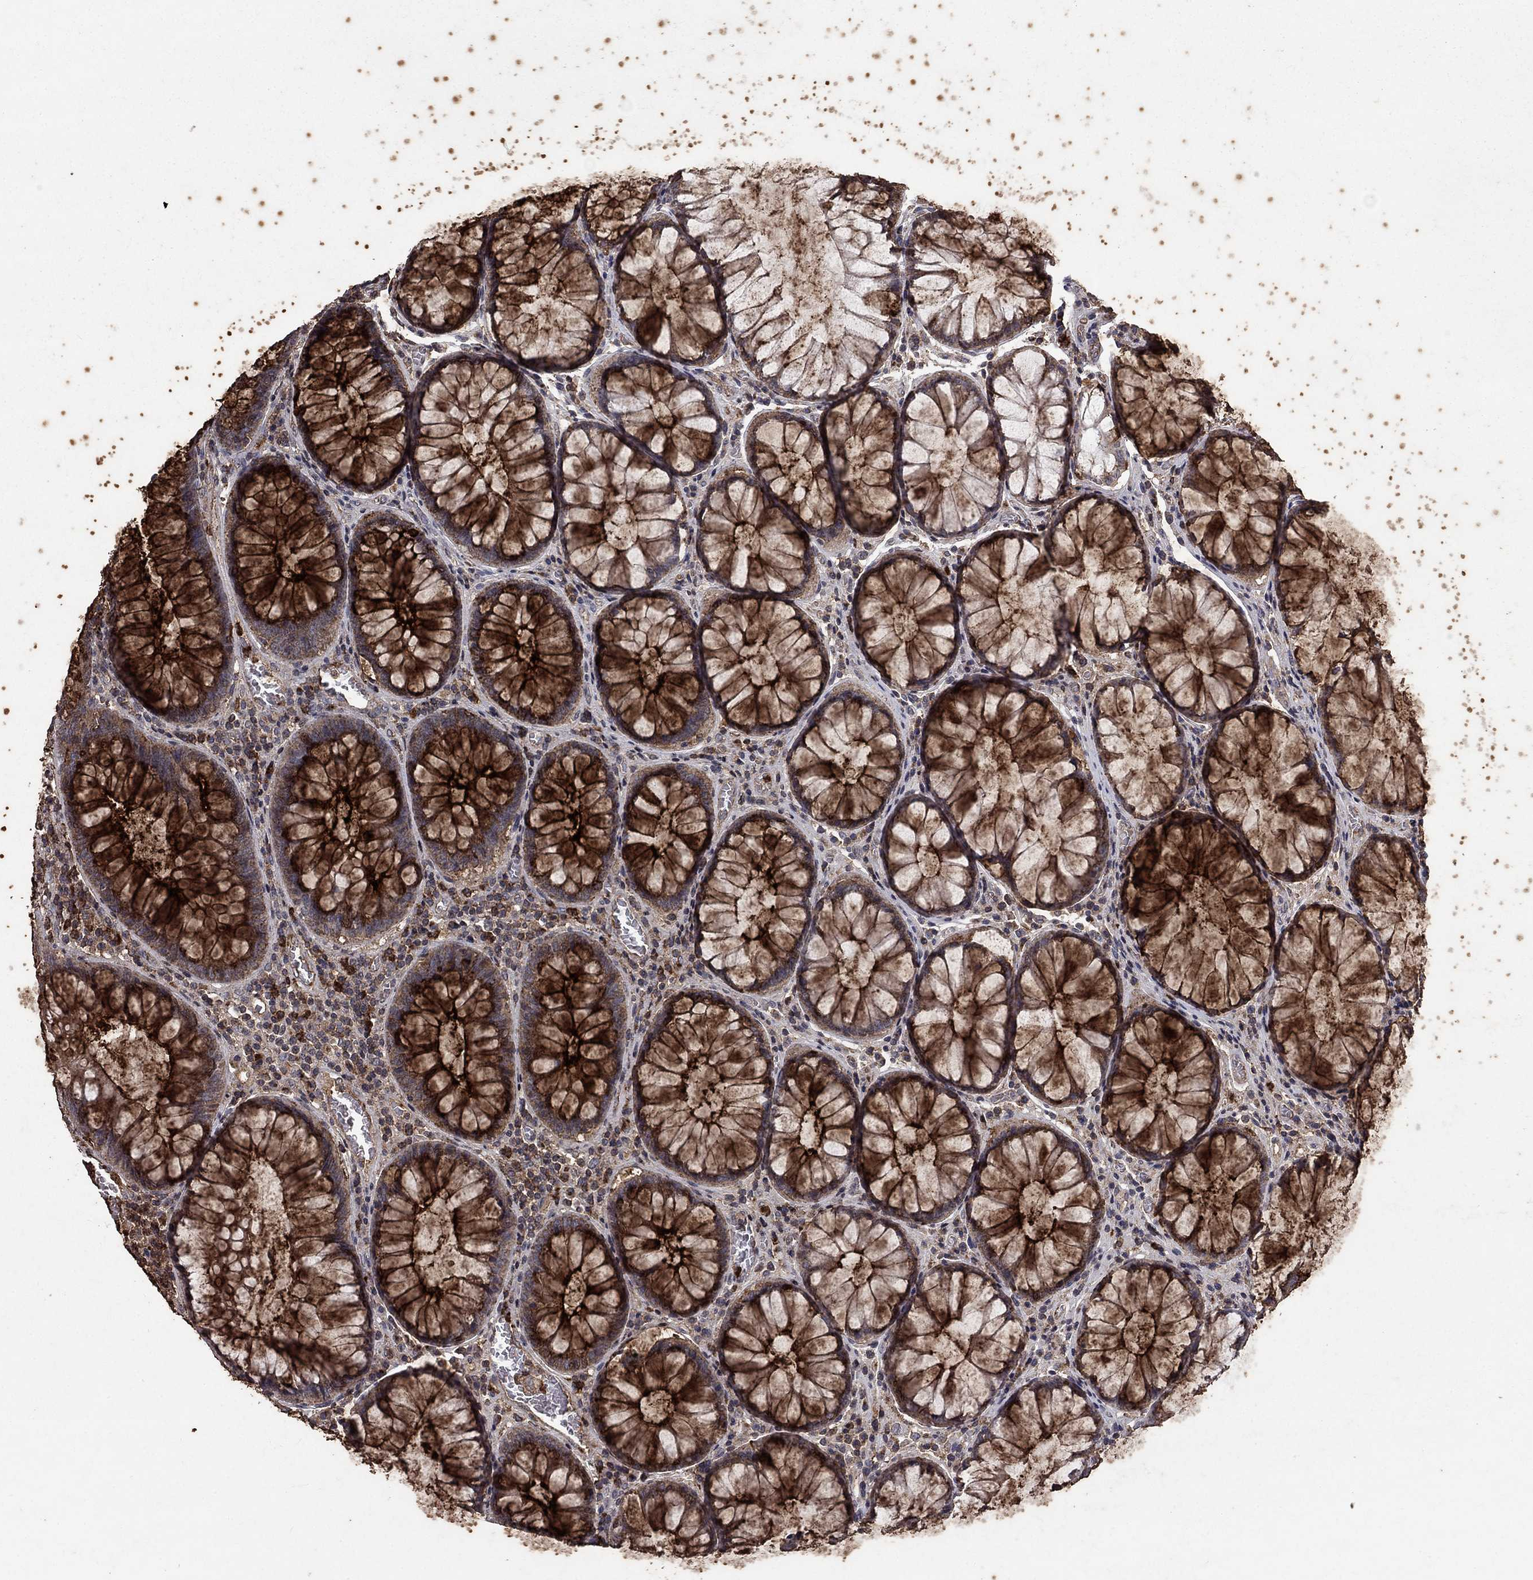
{"staining": {"intensity": "weak", "quantity": ">75%", "location": "cytoplasmic/membranous"}, "tissue": "colorectal cancer", "cell_type": "Tumor cells", "image_type": "cancer", "snomed": [{"axis": "morphology", "description": "Adenocarcinoma, NOS"}, {"axis": "topography", "description": "Colon"}], "caption": "Colorectal adenocarcinoma stained with a brown dye shows weak cytoplasmic/membranous positive staining in approximately >75% of tumor cells.", "gene": "CD24", "patient": {"sex": "female", "age": 48}}